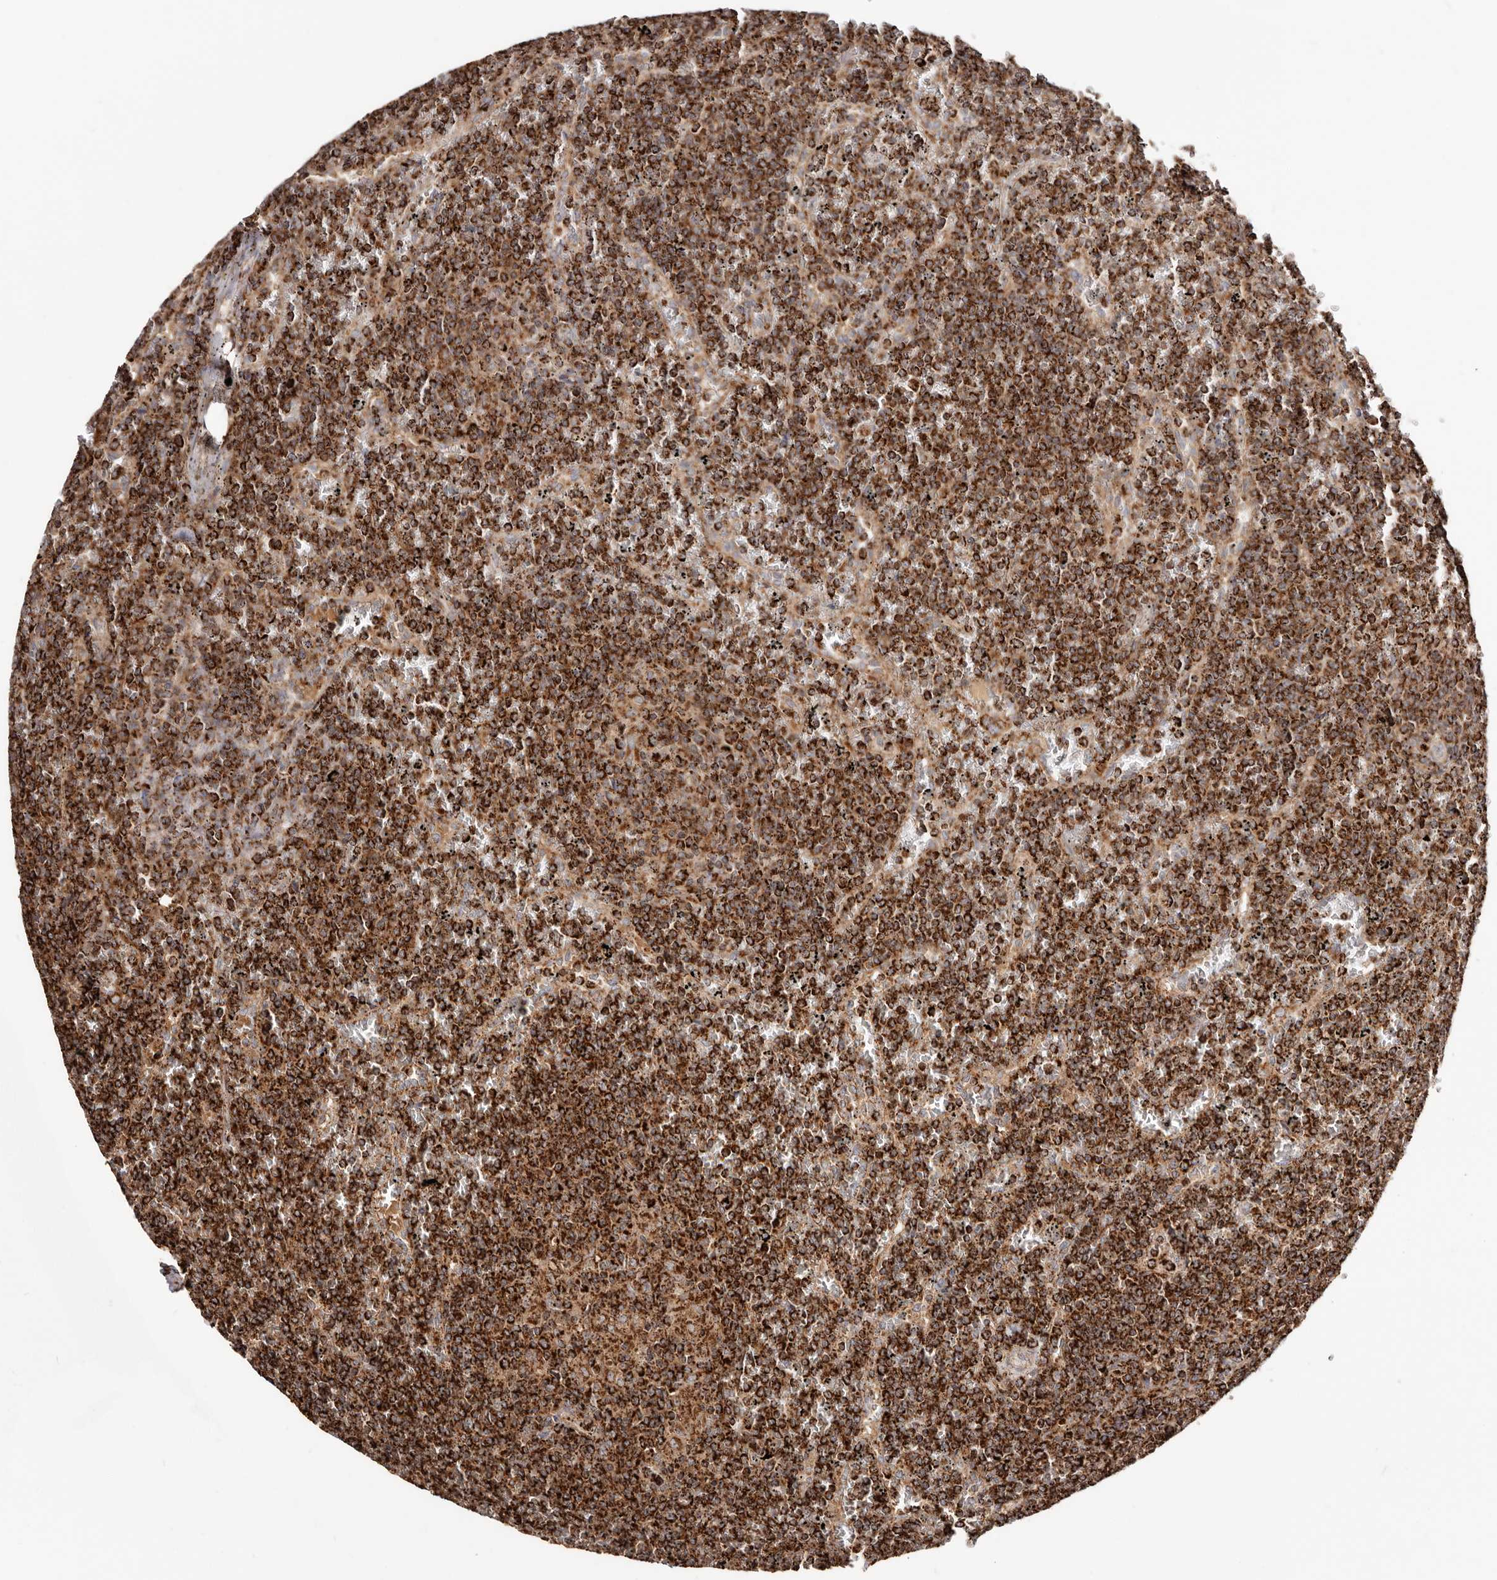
{"staining": {"intensity": "strong", "quantity": ">75%", "location": "cytoplasmic/membranous"}, "tissue": "lymphoma", "cell_type": "Tumor cells", "image_type": "cancer", "snomed": [{"axis": "morphology", "description": "Malignant lymphoma, non-Hodgkin's type, Low grade"}, {"axis": "topography", "description": "Spleen"}], "caption": "Immunohistochemical staining of low-grade malignant lymphoma, non-Hodgkin's type shows strong cytoplasmic/membranous protein expression in approximately >75% of tumor cells. (DAB IHC, brown staining for protein, blue staining for nuclei).", "gene": "PRKACB", "patient": {"sex": "female", "age": 19}}